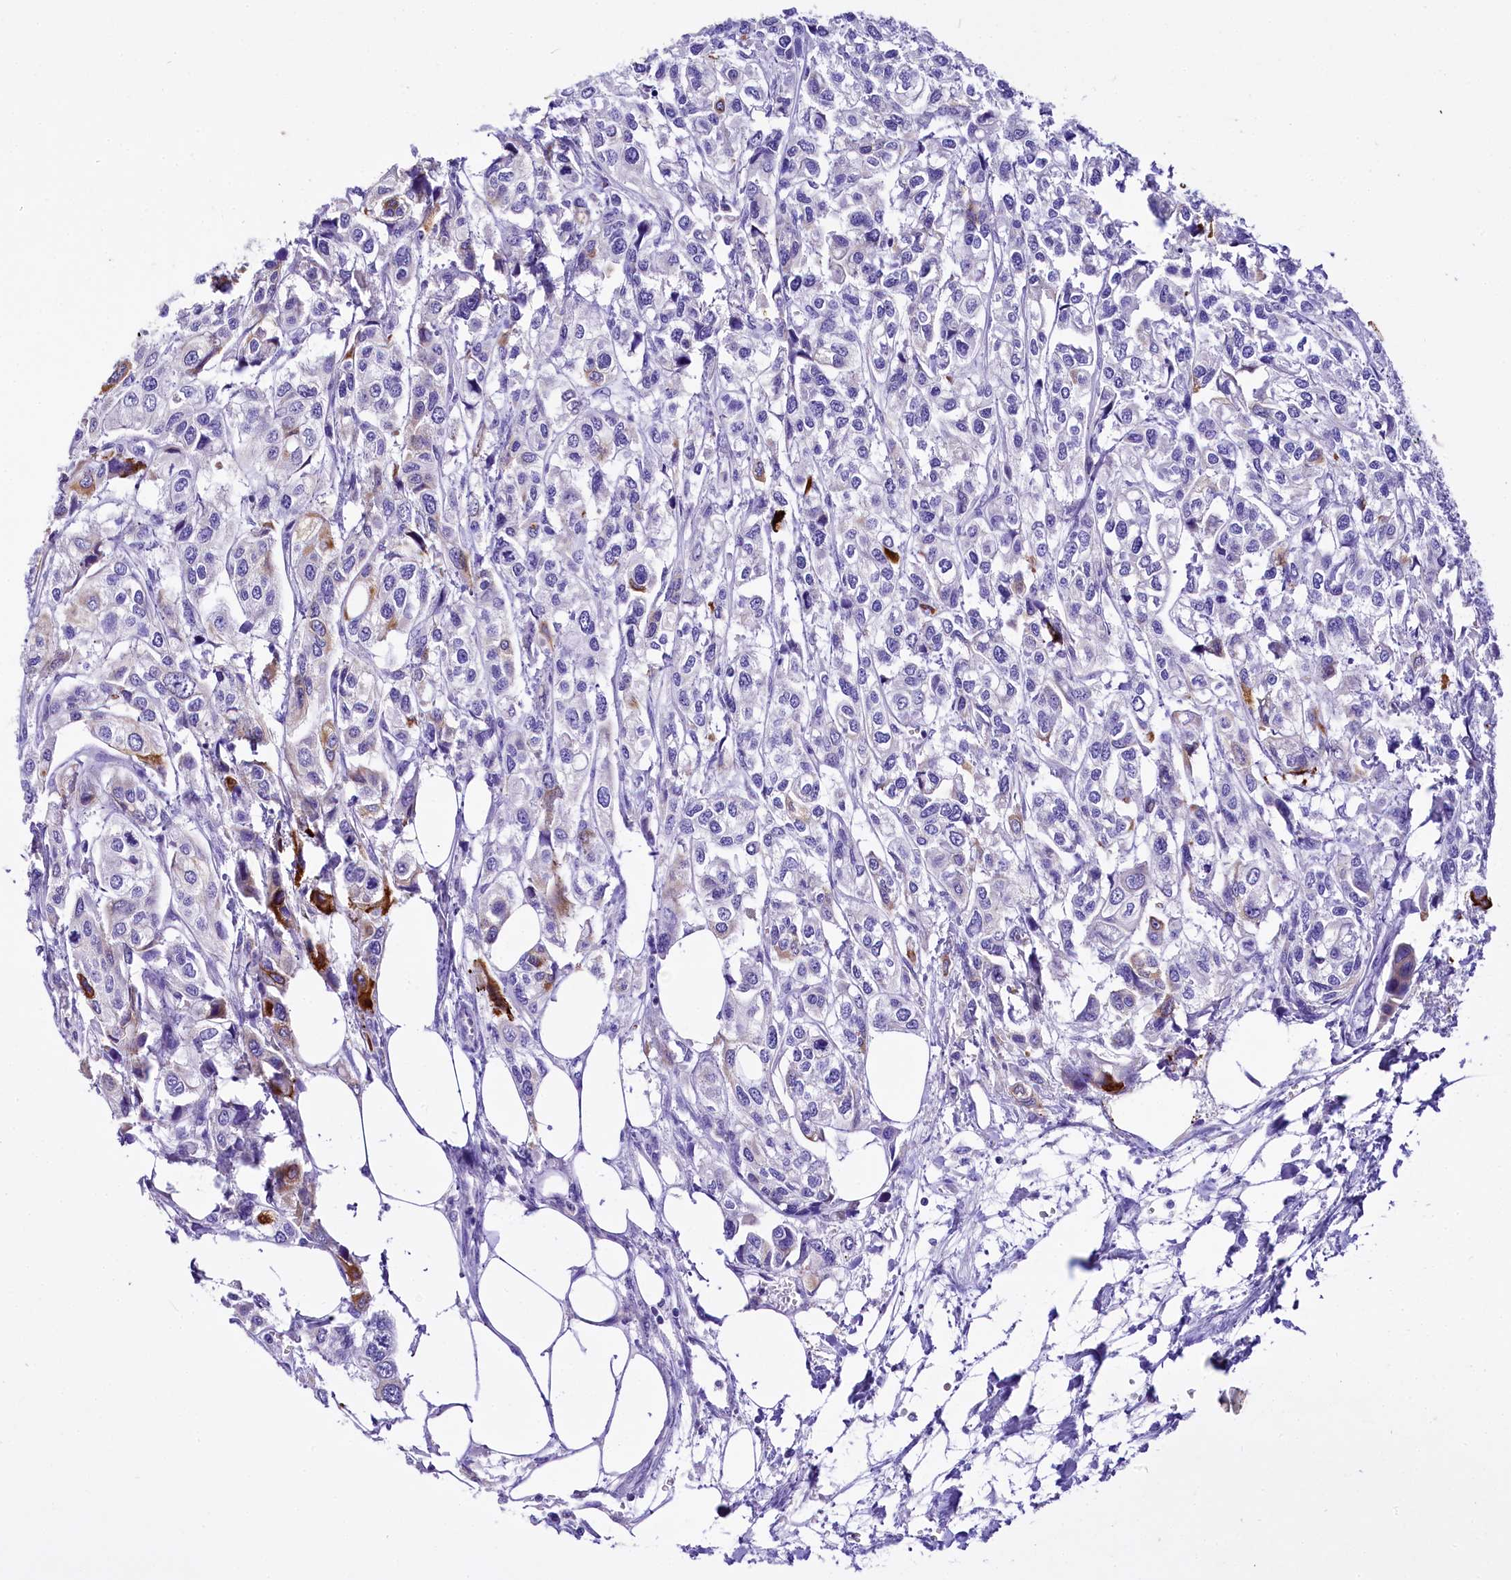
{"staining": {"intensity": "strong", "quantity": "<25%", "location": "cytoplasmic/membranous"}, "tissue": "urothelial cancer", "cell_type": "Tumor cells", "image_type": "cancer", "snomed": [{"axis": "morphology", "description": "Urothelial carcinoma, High grade"}, {"axis": "topography", "description": "Urinary bladder"}], "caption": "A photomicrograph of human urothelial carcinoma (high-grade) stained for a protein reveals strong cytoplasmic/membranous brown staining in tumor cells.", "gene": "A2ML1", "patient": {"sex": "male", "age": 67}}